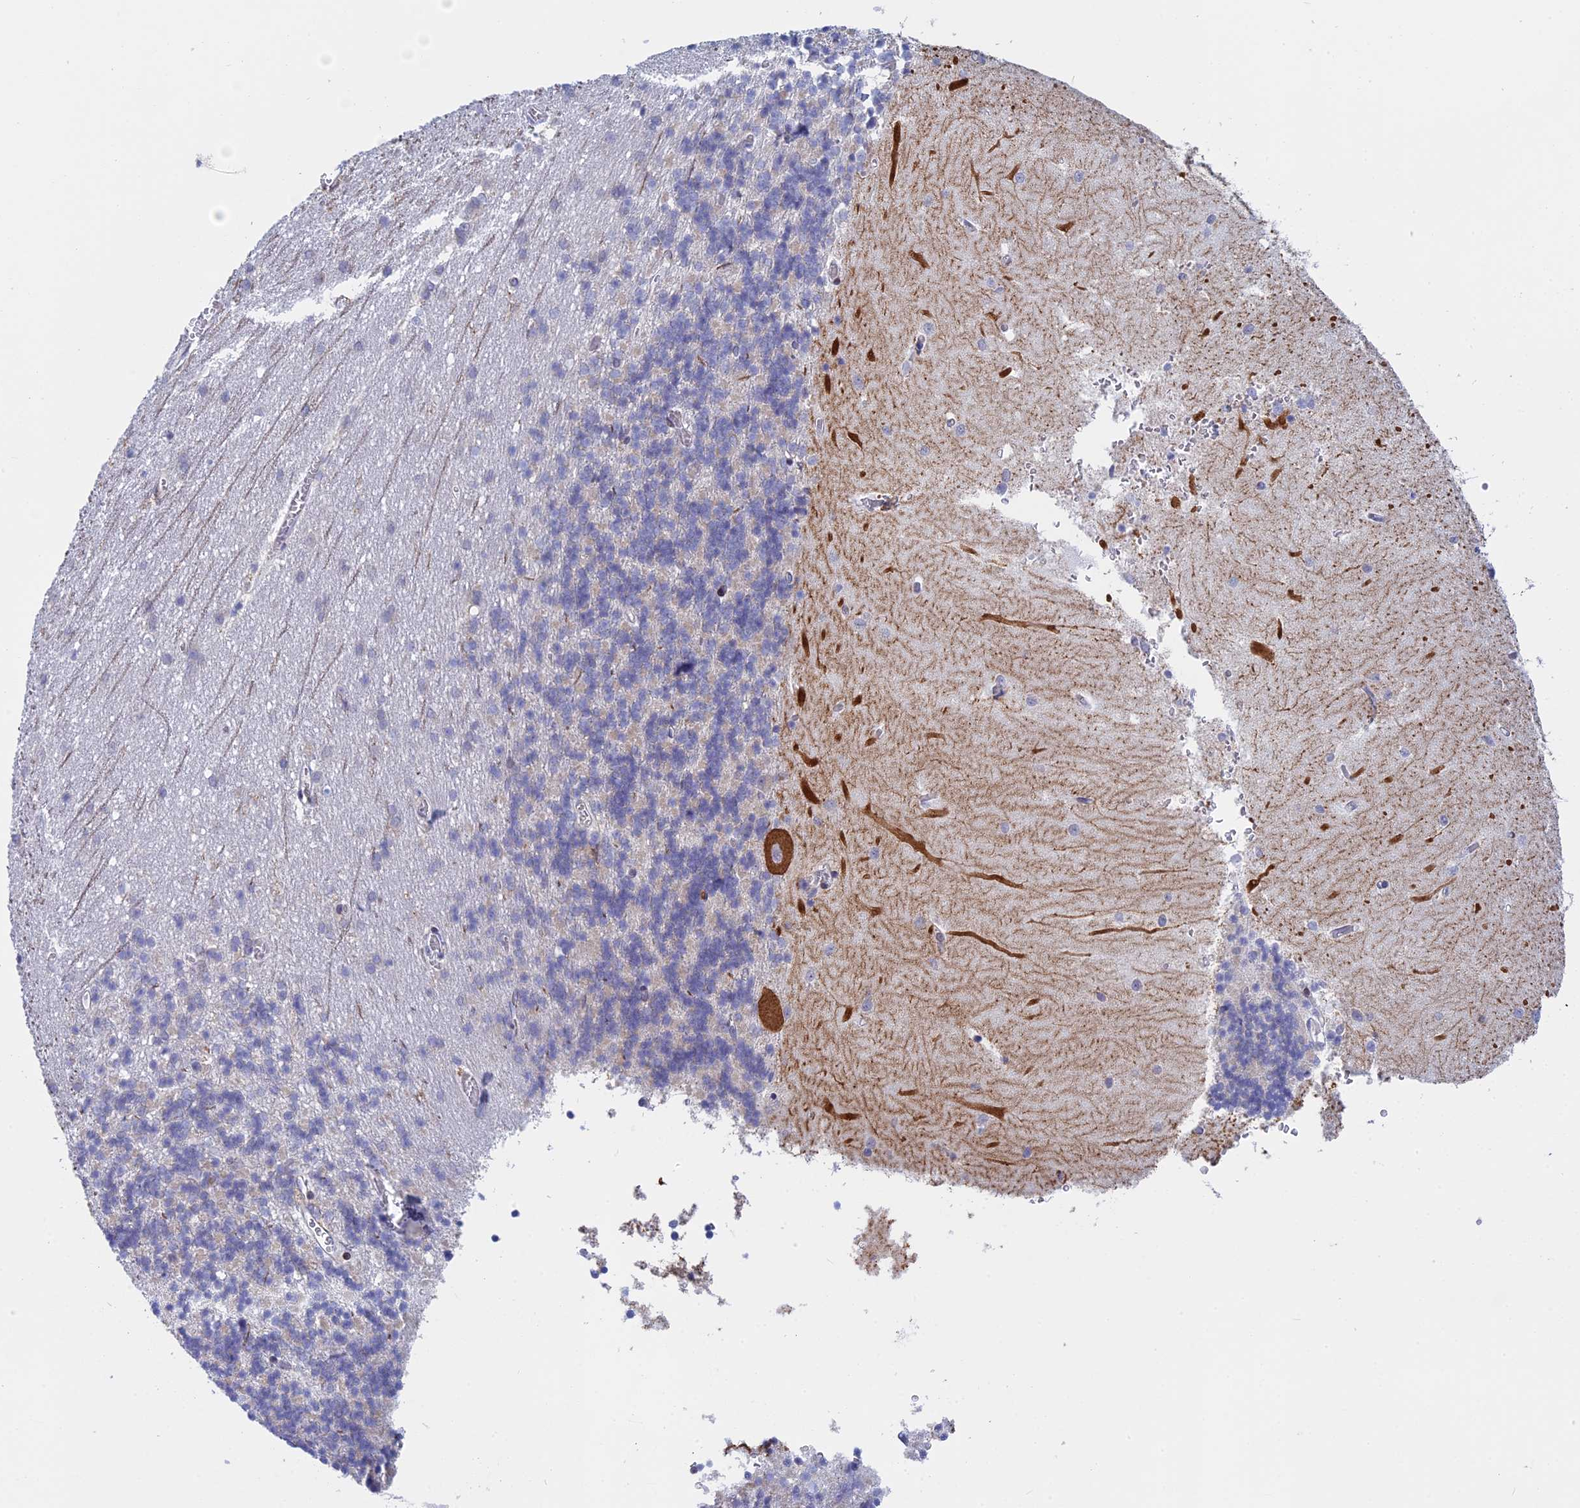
{"staining": {"intensity": "negative", "quantity": "none", "location": "none"}, "tissue": "cerebellum", "cell_type": "Cells in granular layer", "image_type": "normal", "snomed": [{"axis": "morphology", "description": "Normal tissue, NOS"}, {"axis": "topography", "description": "Cerebellum"}], "caption": "This is an IHC histopathology image of unremarkable cerebellum. There is no staining in cells in granular layer.", "gene": "GMIP", "patient": {"sex": "male", "age": 37}}